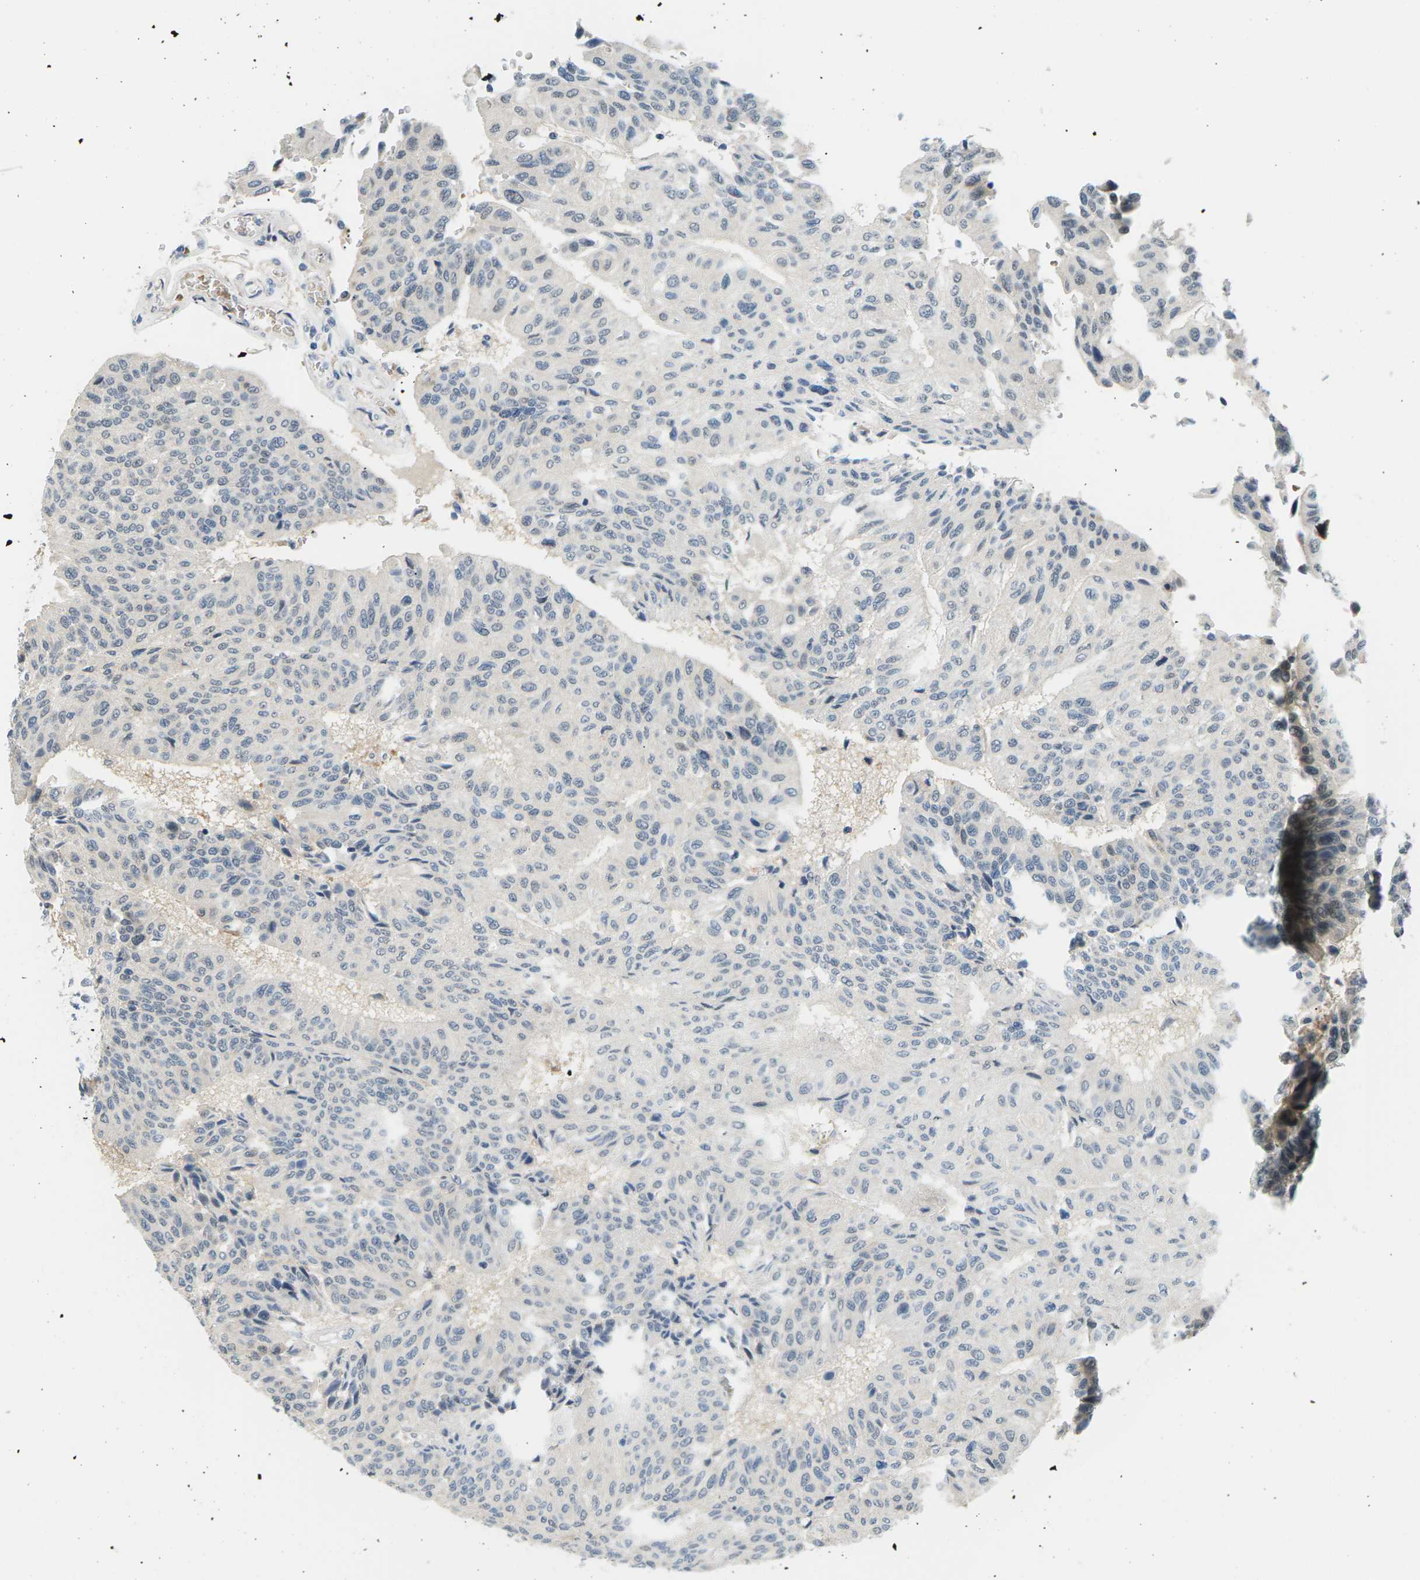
{"staining": {"intensity": "negative", "quantity": "none", "location": "none"}, "tissue": "urothelial cancer", "cell_type": "Tumor cells", "image_type": "cancer", "snomed": [{"axis": "morphology", "description": "Urothelial carcinoma, High grade"}, {"axis": "topography", "description": "Urinary bladder"}], "caption": "Protein analysis of urothelial cancer displays no significant staining in tumor cells.", "gene": "PSAT1", "patient": {"sex": "male", "age": 66}}